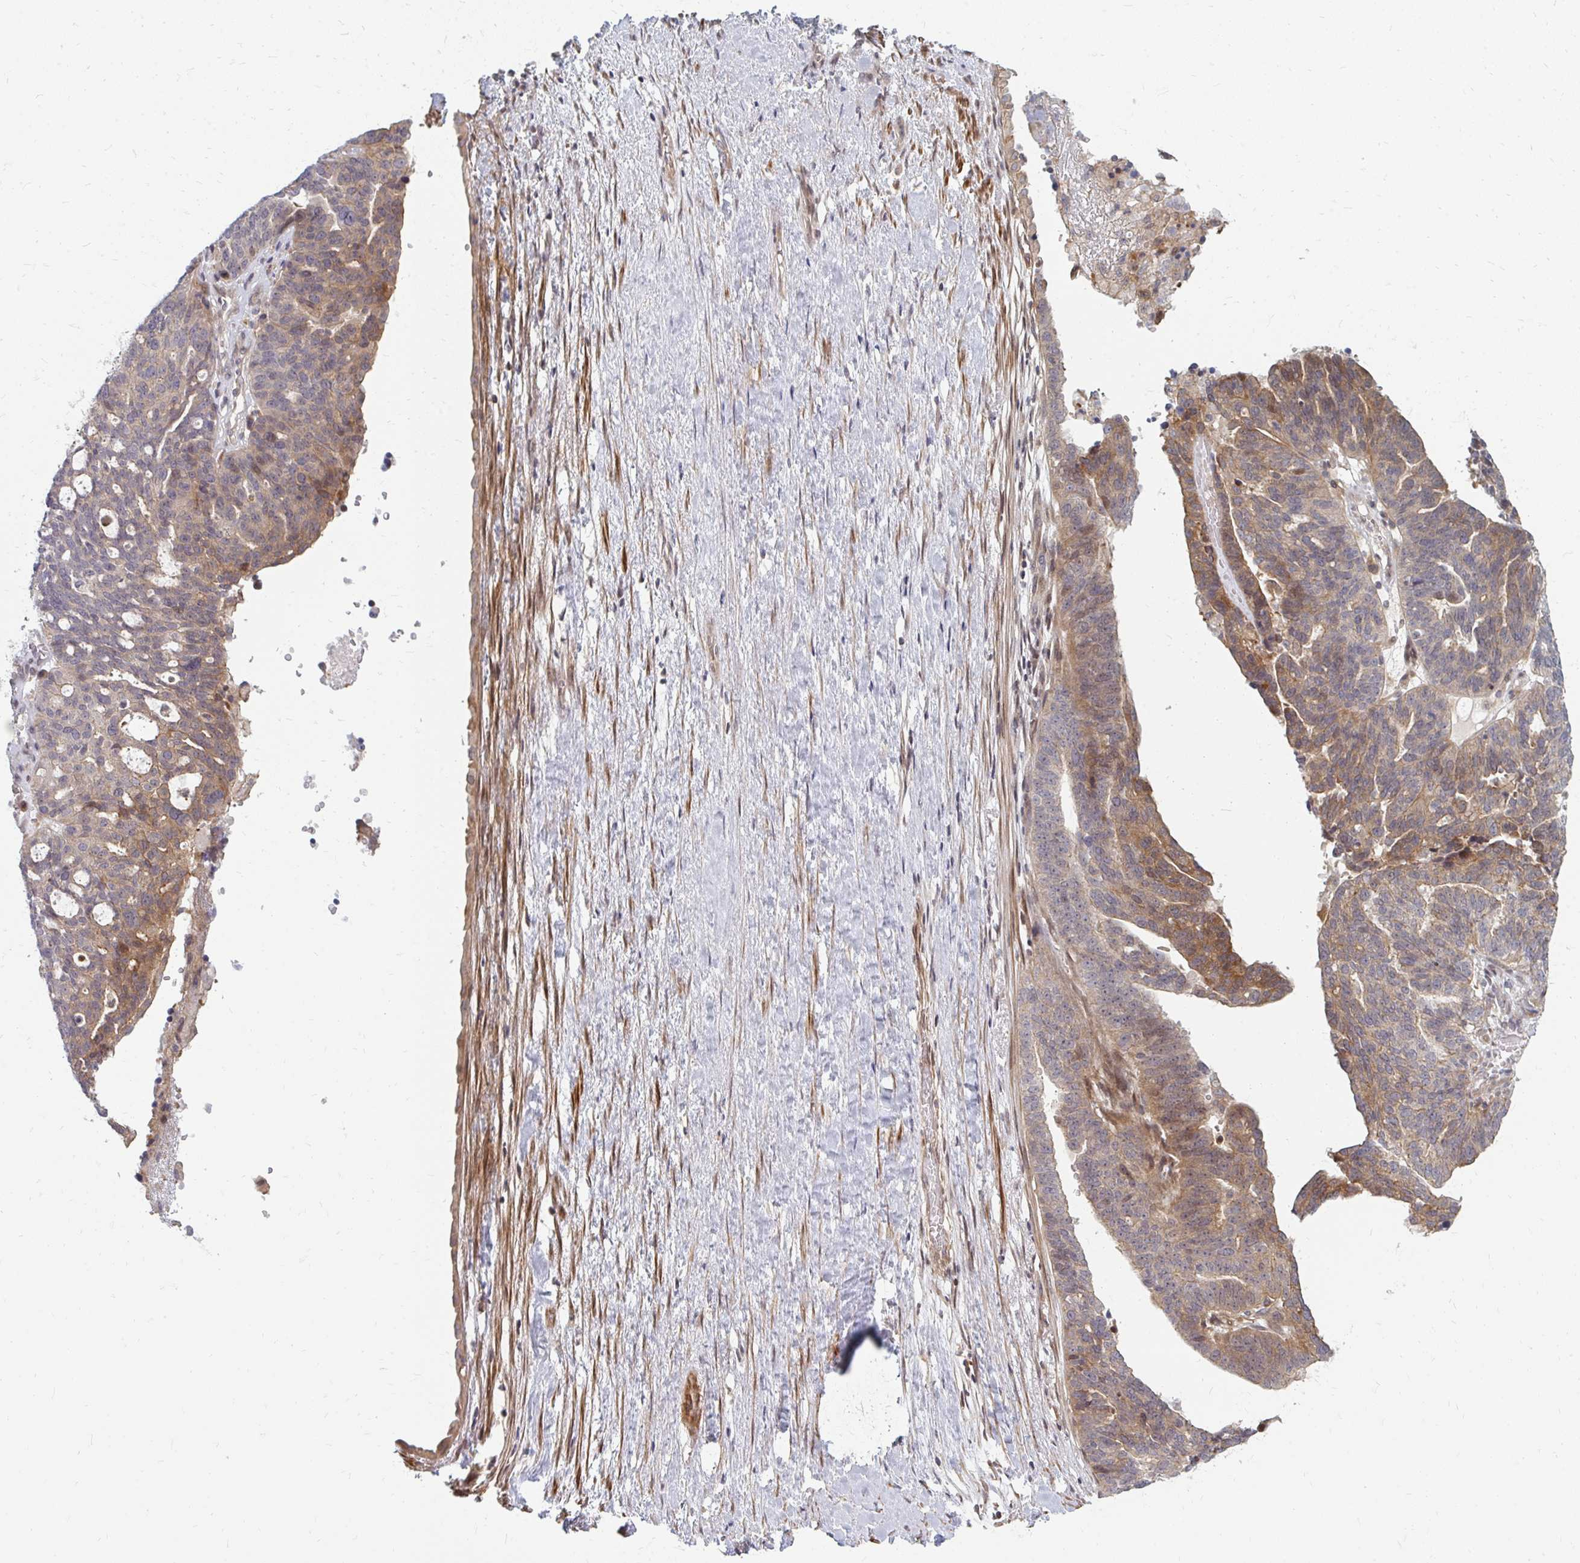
{"staining": {"intensity": "weak", "quantity": "25%-75%", "location": "cytoplasmic/membranous"}, "tissue": "ovarian cancer", "cell_type": "Tumor cells", "image_type": "cancer", "snomed": [{"axis": "morphology", "description": "Cystadenocarcinoma, serous, NOS"}, {"axis": "topography", "description": "Ovary"}], "caption": "High-power microscopy captured an immunohistochemistry (IHC) photomicrograph of ovarian cancer (serous cystadenocarcinoma), revealing weak cytoplasmic/membranous positivity in about 25%-75% of tumor cells.", "gene": "ZNF285", "patient": {"sex": "female", "age": 59}}